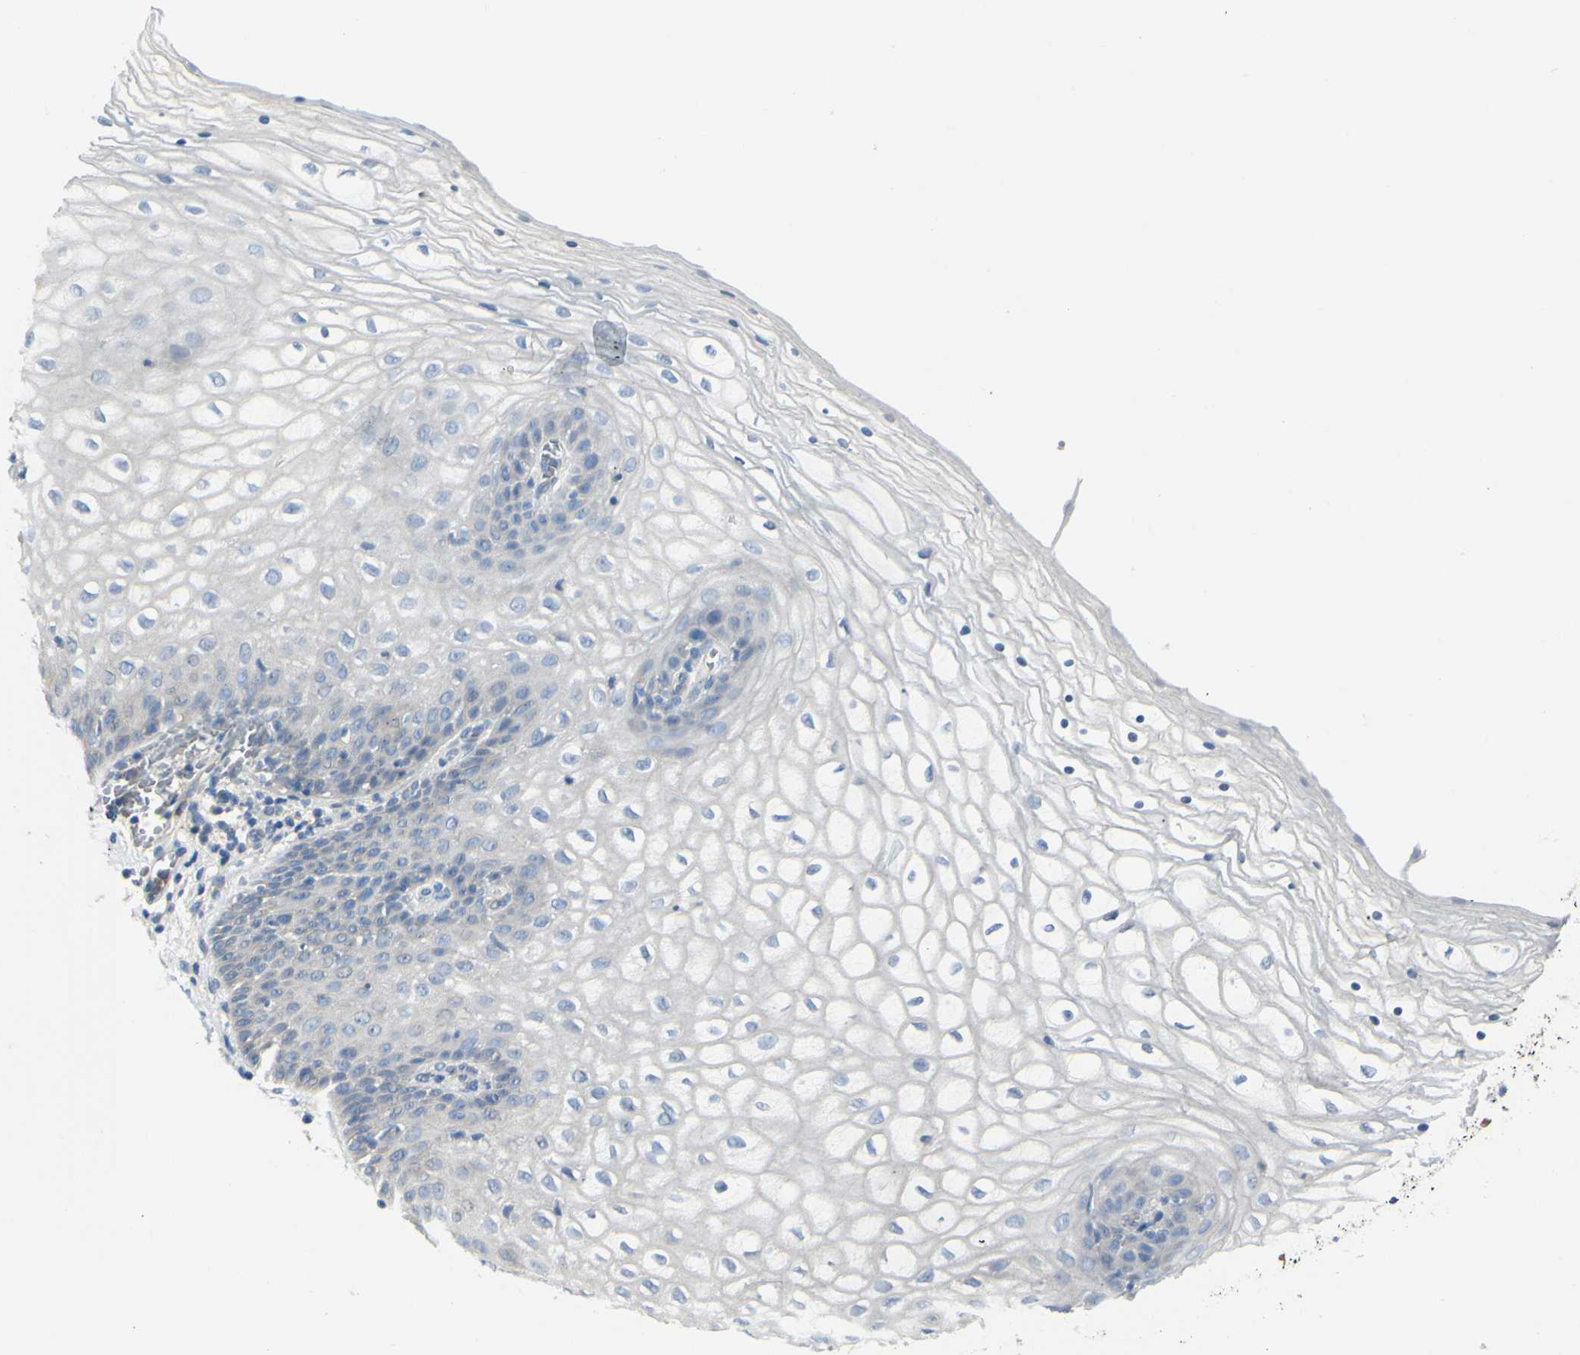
{"staining": {"intensity": "negative", "quantity": "none", "location": "none"}, "tissue": "vagina", "cell_type": "Squamous epithelial cells", "image_type": "normal", "snomed": [{"axis": "morphology", "description": "Normal tissue, NOS"}, {"axis": "topography", "description": "Vagina"}], "caption": "Squamous epithelial cells are negative for brown protein staining in normal vagina. The staining was performed using DAB to visualize the protein expression in brown, while the nuclei were stained in blue with hematoxylin (Magnification: 20x).", "gene": "NCBP2L", "patient": {"sex": "female", "age": 34}}